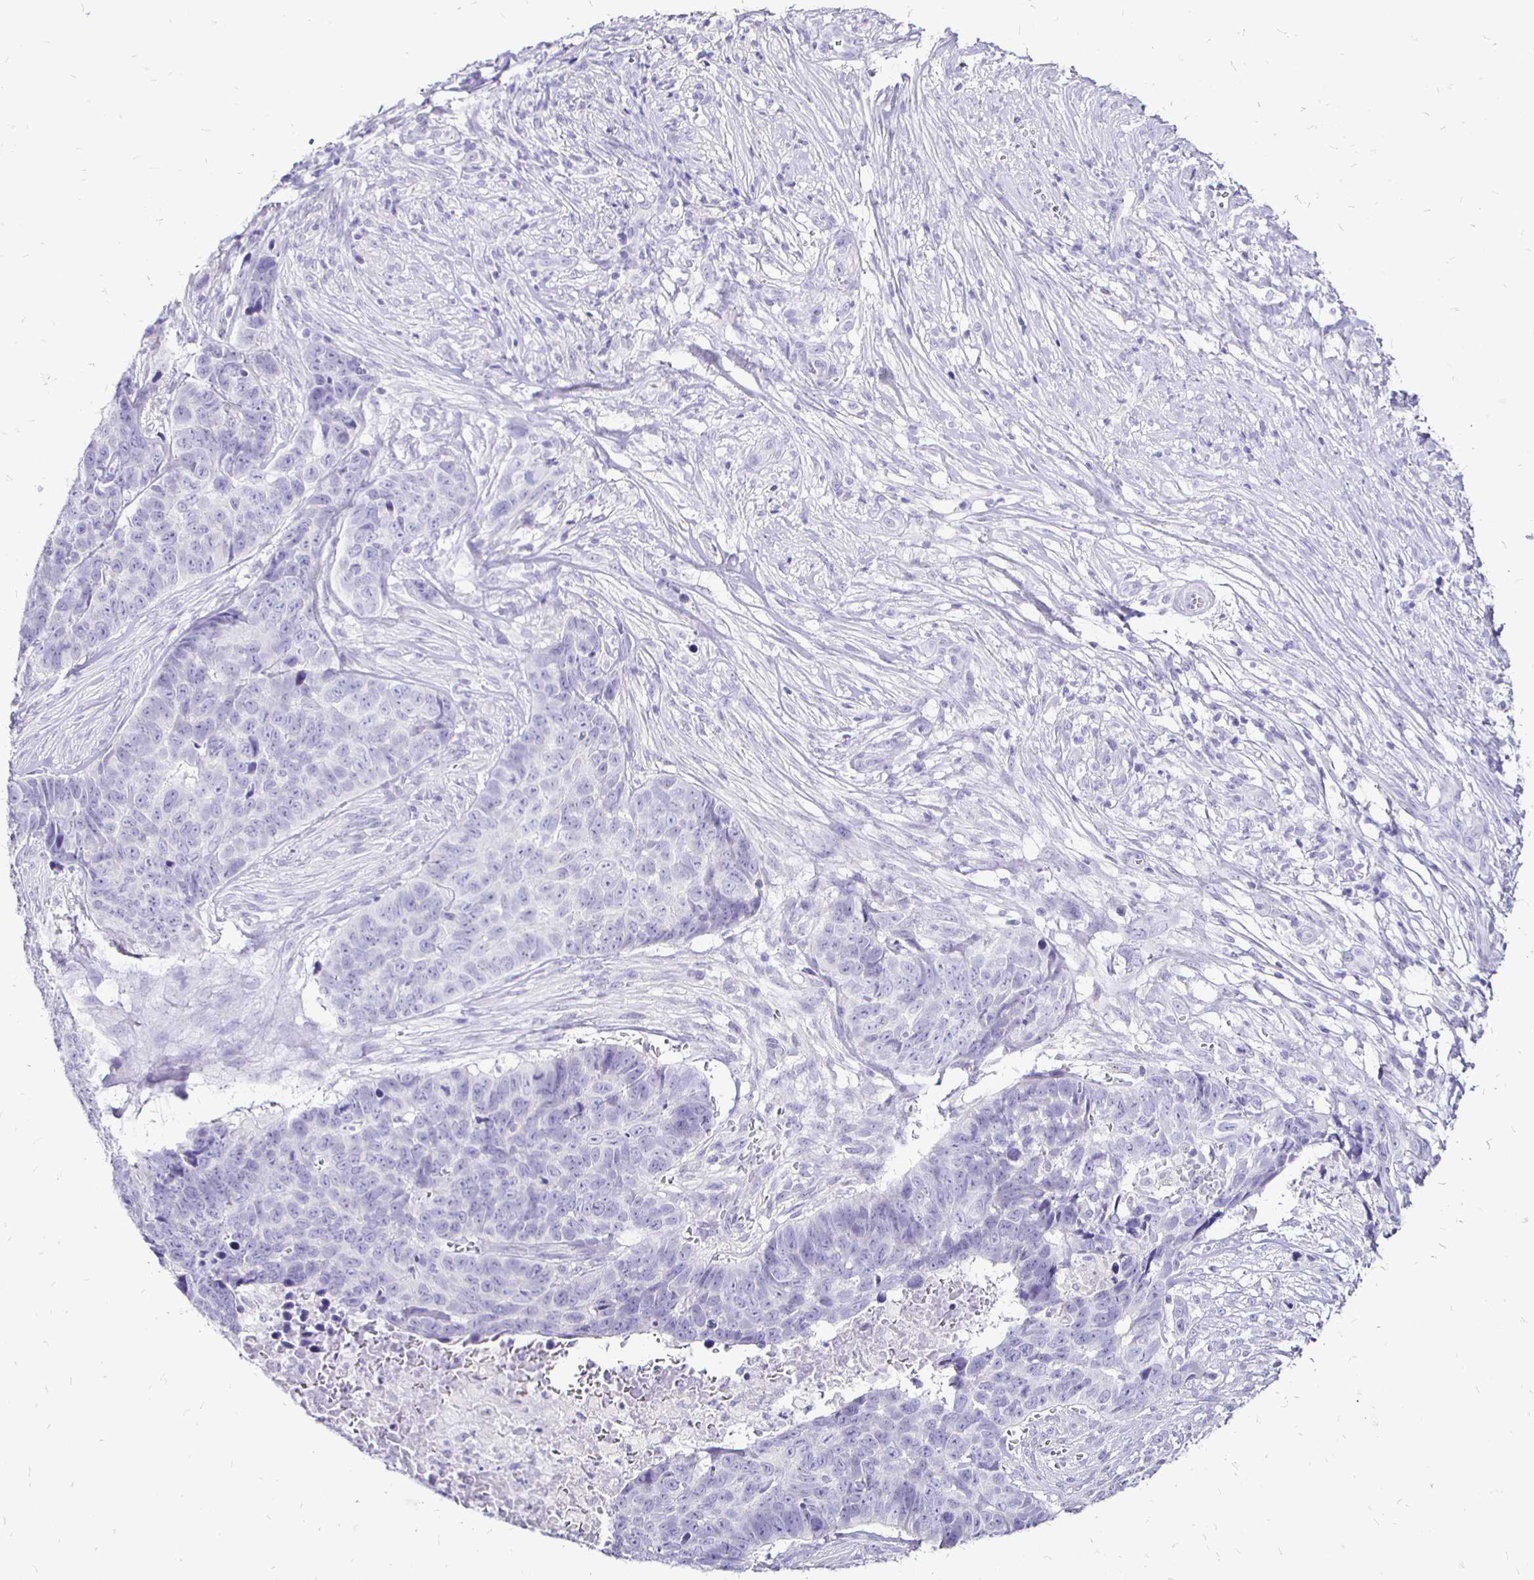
{"staining": {"intensity": "negative", "quantity": "none", "location": "none"}, "tissue": "skin cancer", "cell_type": "Tumor cells", "image_type": "cancer", "snomed": [{"axis": "morphology", "description": "Basal cell carcinoma"}, {"axis": "topography", "description": "Skin"}], "caption": "The immunohistochemistry (IHC) micrograph has no significant staining in tumor cells of basal cell carcinoma (skin) tissue.", "gene": "IRGC", "patient": {"sex": "female", "age": 82}}